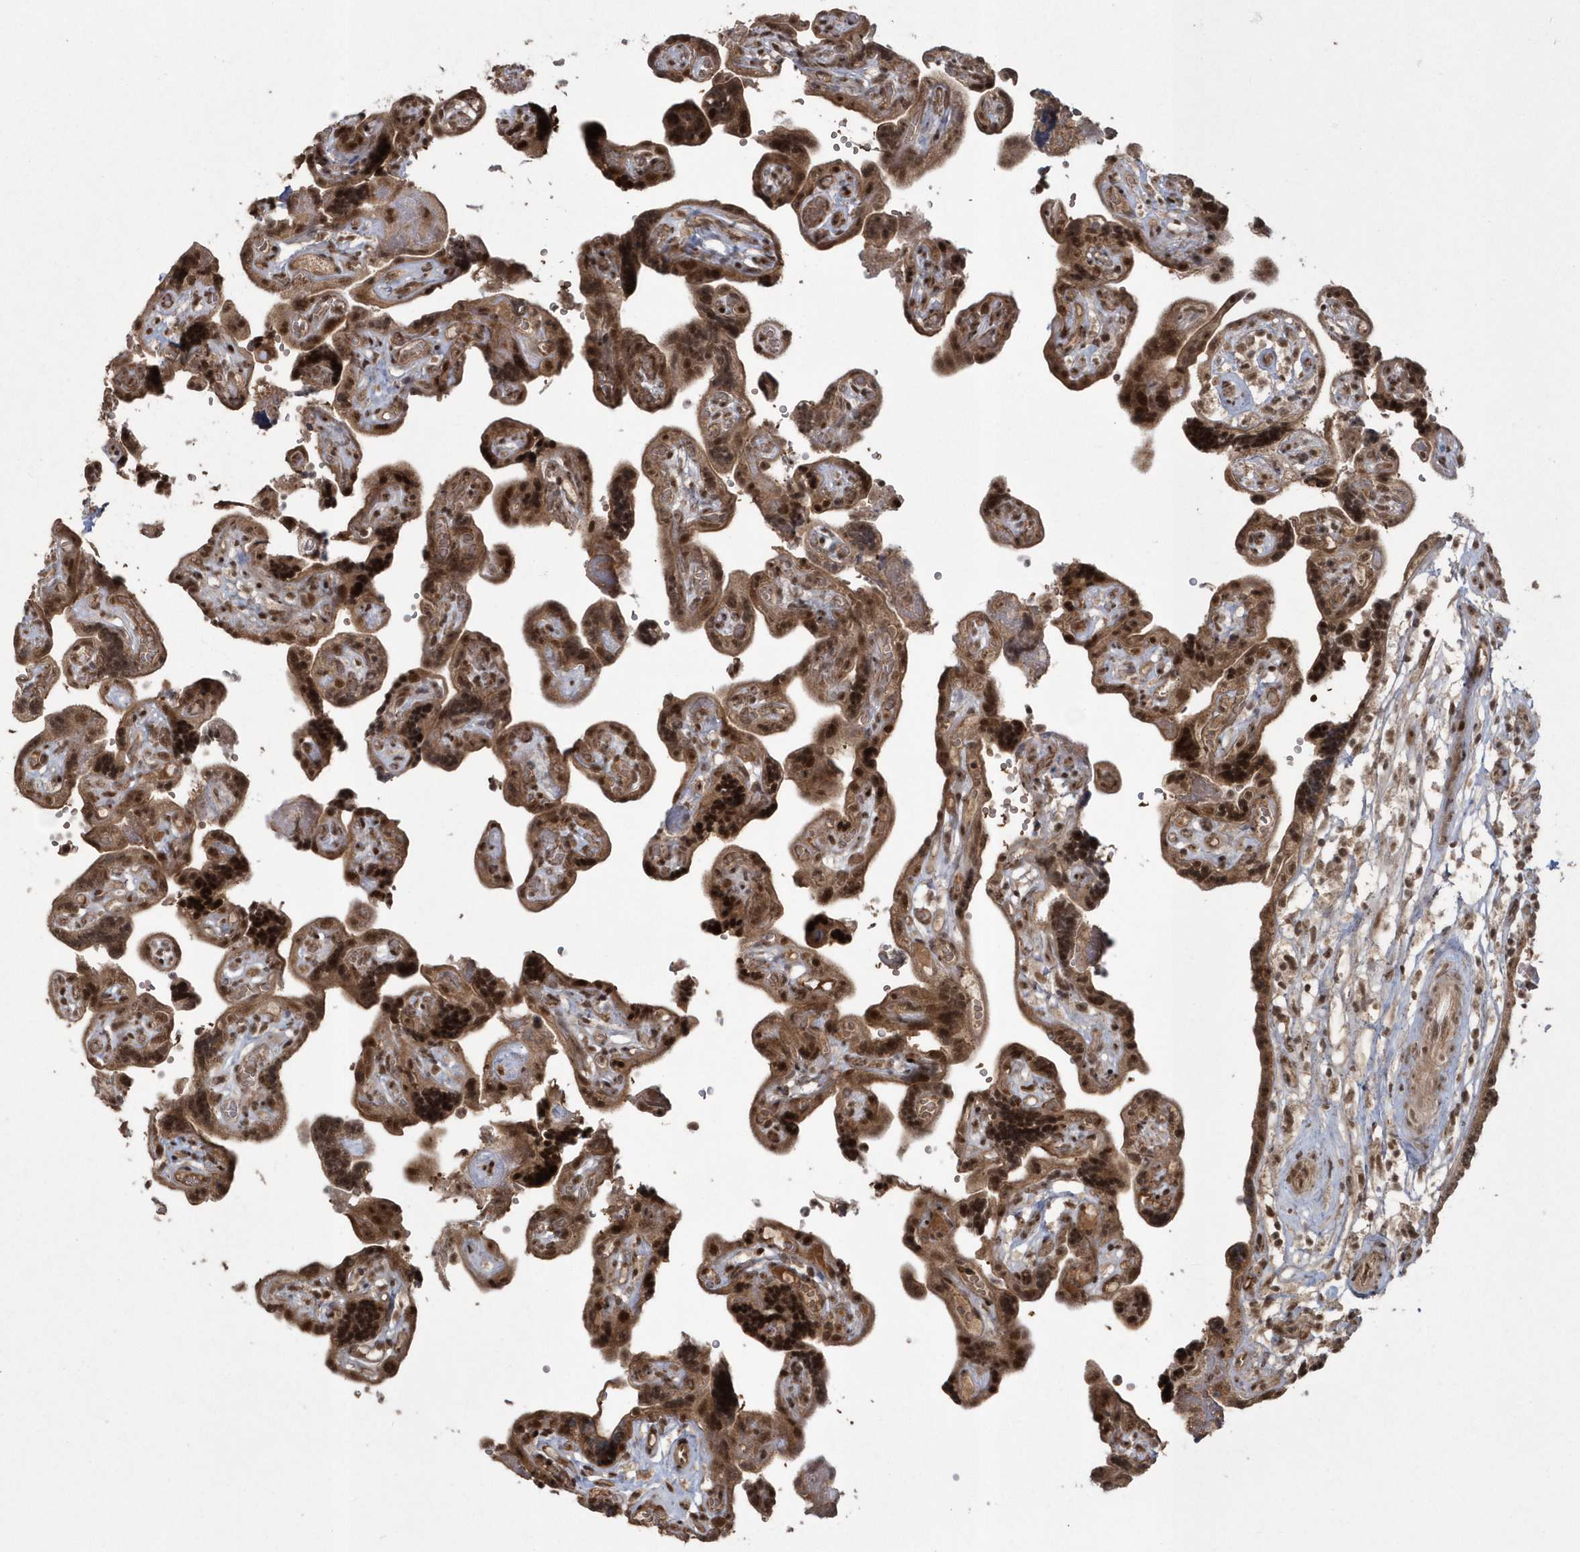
{"staining": {"intensity": "strong", "quantity": ">75%", "location": "cytoplasmic/membranous,nuclear"}, "tissue": "placenta", "cell_type": "Trophoblastic cells", "image_type": "normal", "snomed": [{"axis": "morphology", "description": "Normal tissue, NOS"}, {"axis": "topography", "description": "Placenta"}], "caption": "Immunohistochemistry (IHC) (DAB) staining of benign human placenta exhibits strong cytoplasmic/membranous,nuclear protein expression in approximately >75% of trophoblastic cells.", "gene": "EPB41L4A", "patient": {"sex": "female", "age": 30}}